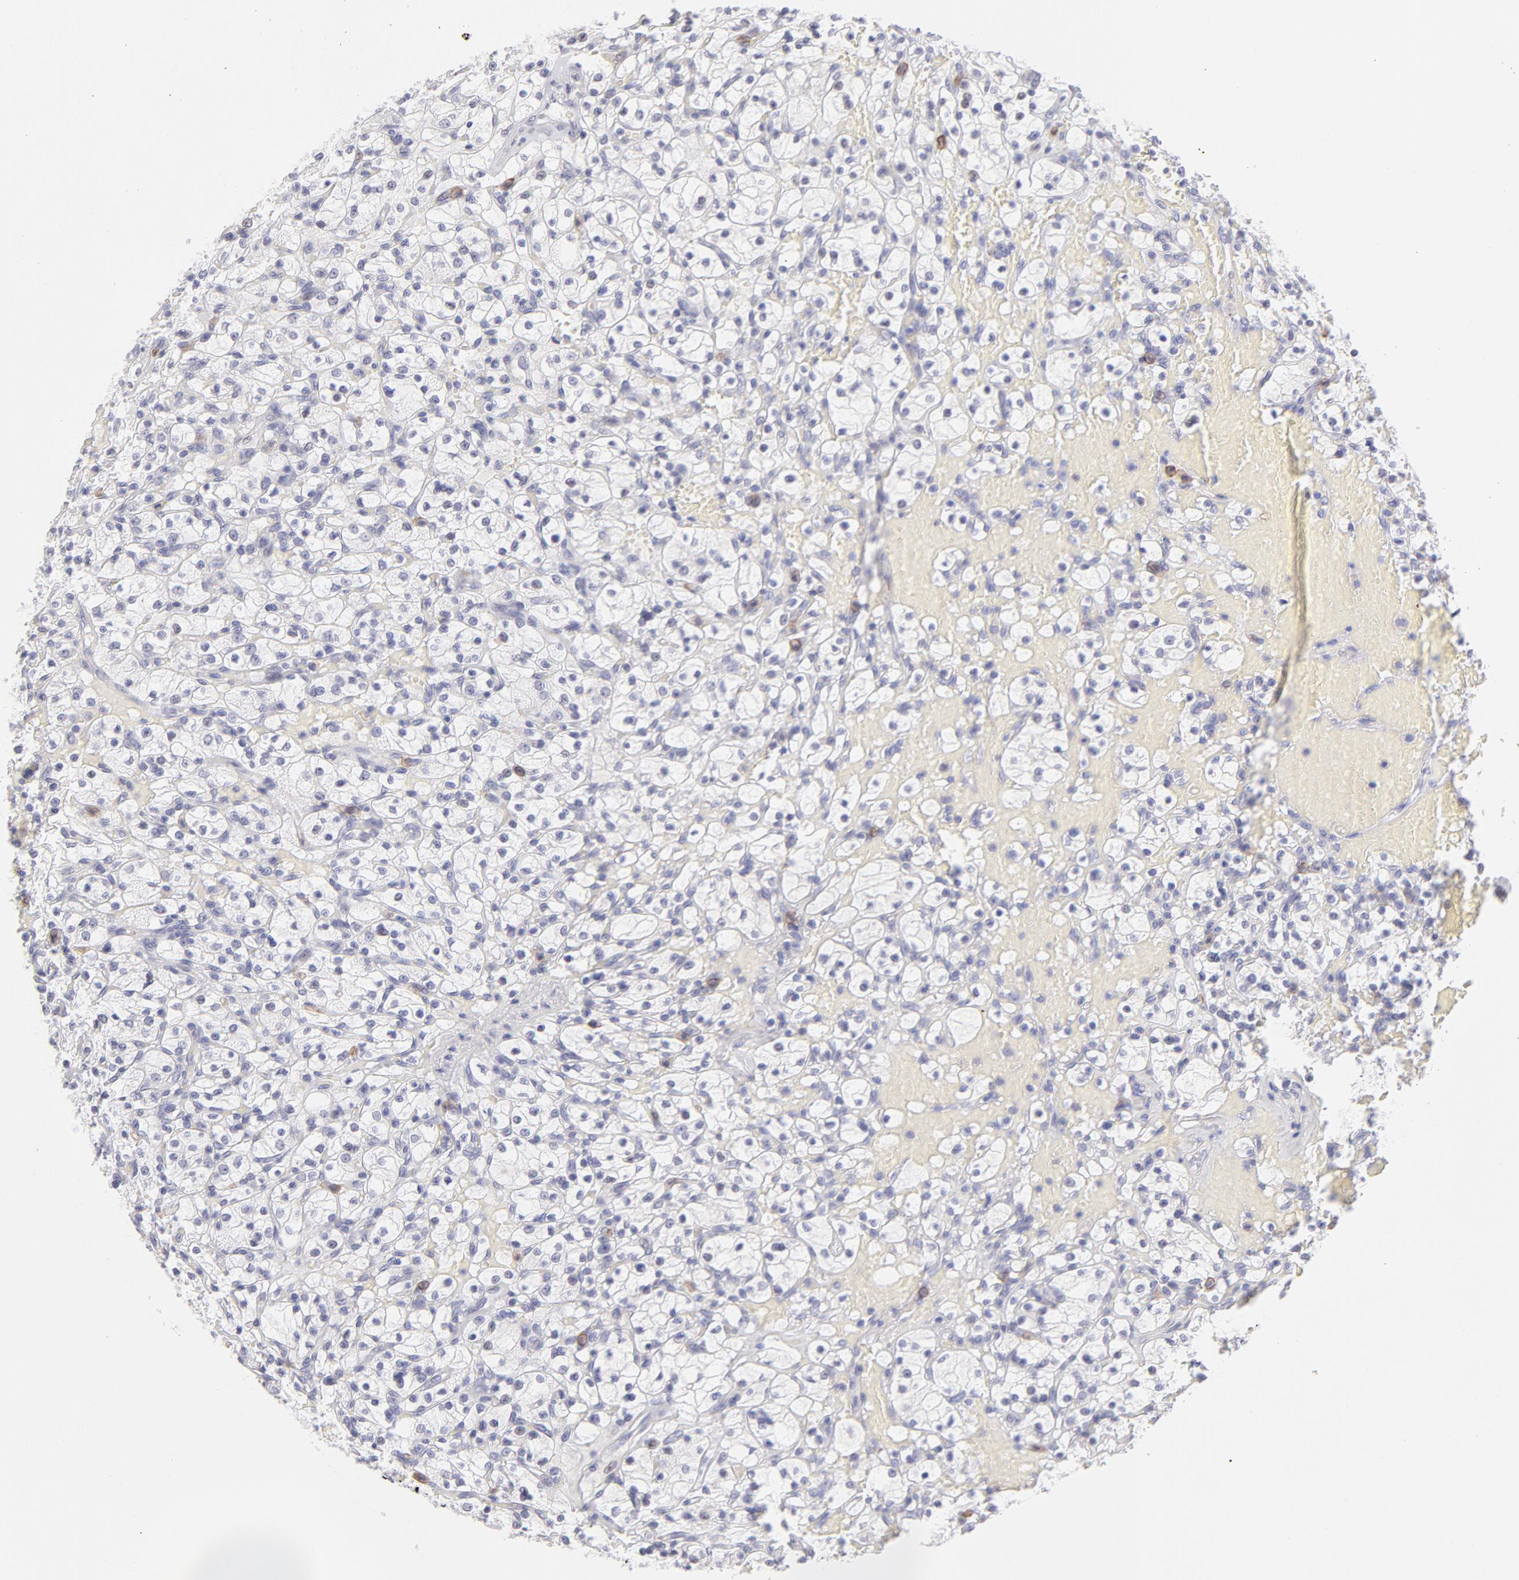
{"staining": {"intensity": "negative", "quantity": "none", "location": "none"}, "tissue": "renal cancer", "cell_type": "Tumor cells", "image_type": "cancer", "snomed": [{"axis": "morphology", "description": "Adenocarcinoma, NOS"}, {"axis": "topography", "description": "Kidney"}], "caption": "Immunohistochemical staining of renal cancer exhibits no significant expression in tumor cells.", "gene": "LTB4R", "patient": {"sex": "female", "age": 83}}